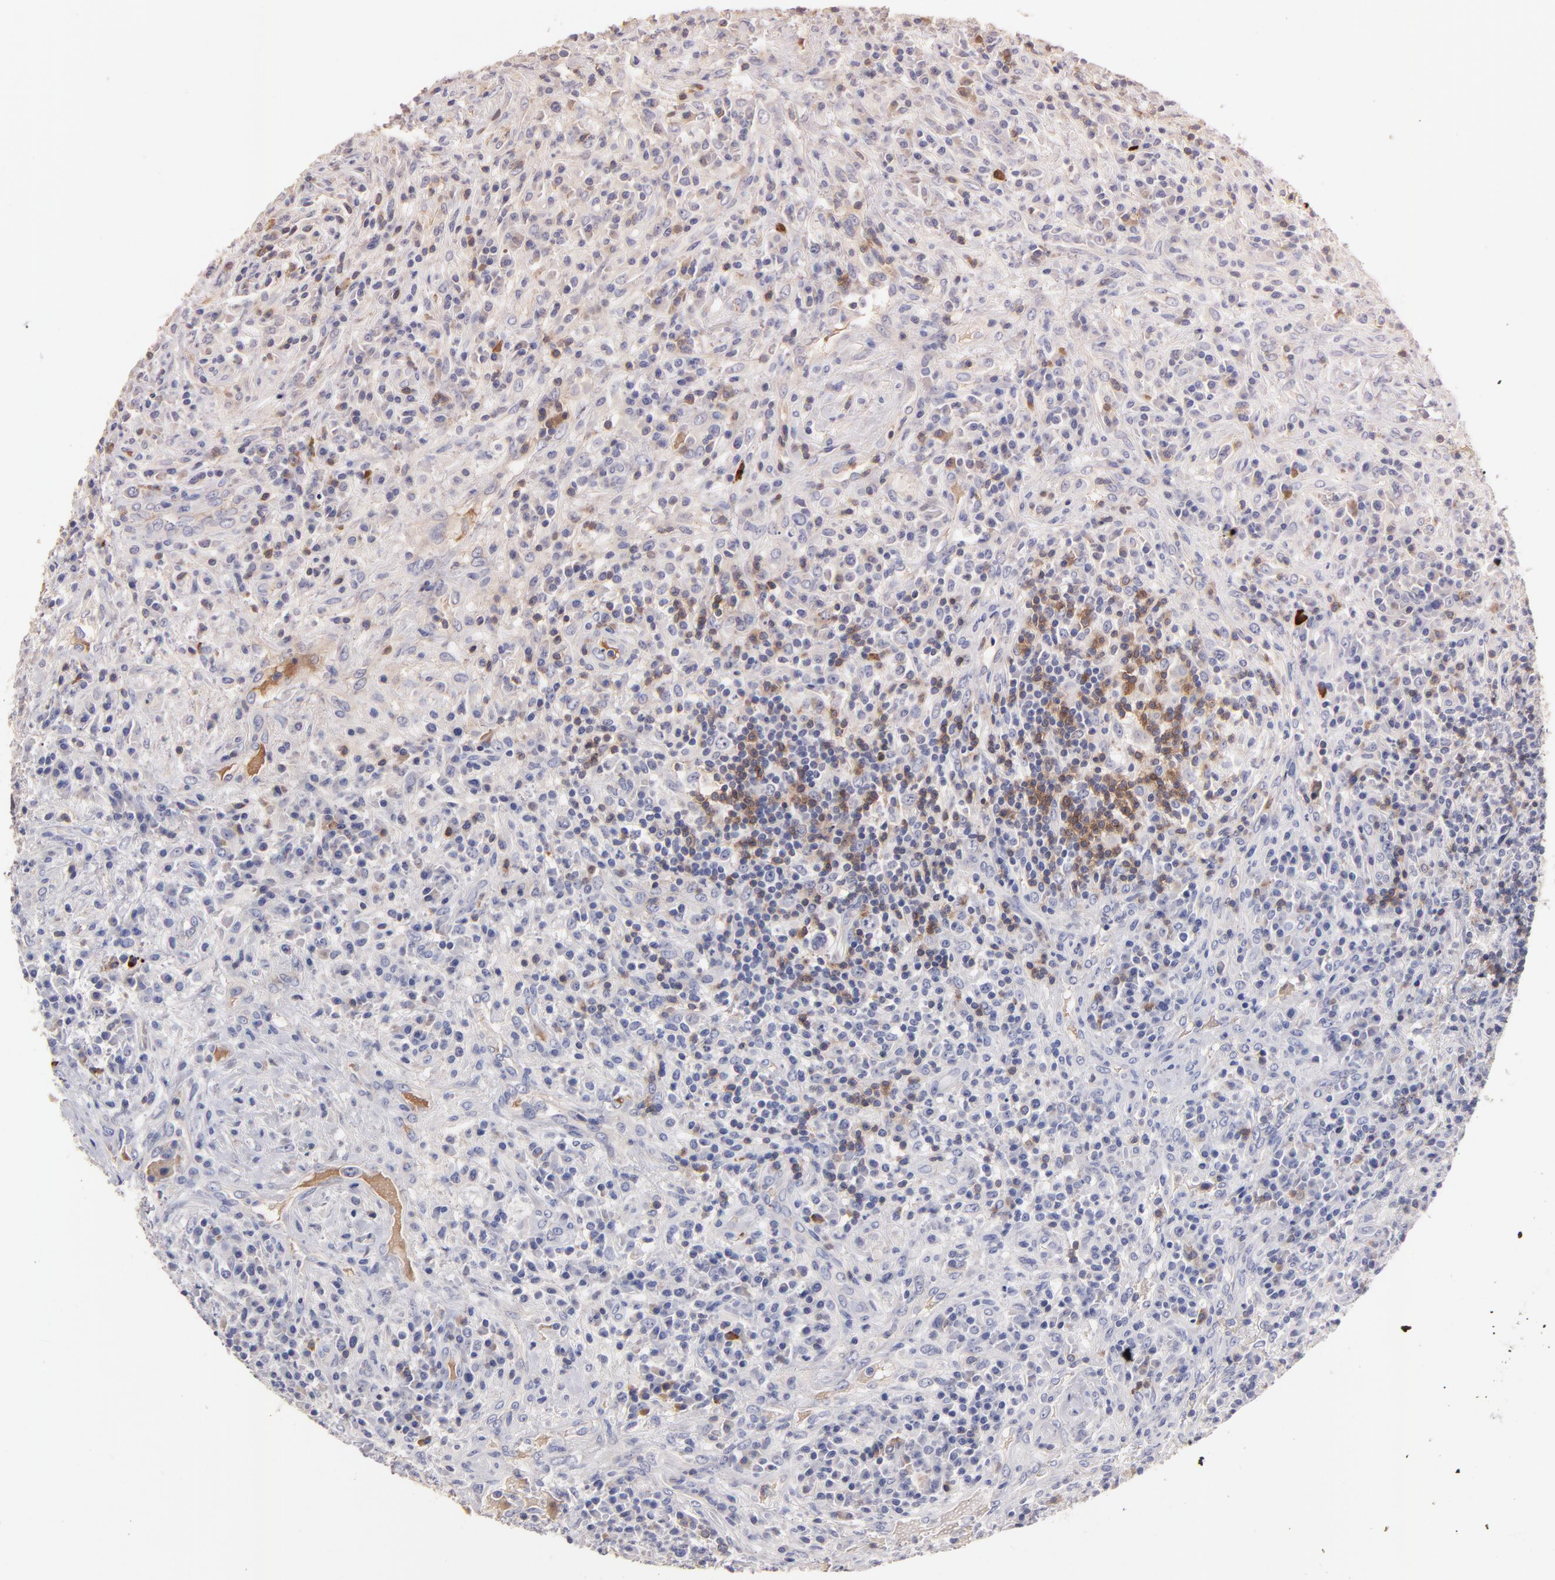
{"staining": {"intensity": "negative", "quantity": "none", "location": "none"}, "tissue": "lymphoma", "cell_type": "Tumor cells", "image_type": "cancer", "snomed": [{"axis": "morphology", "description": "Hodgkin's disease, NOS"}, {"axis": "topography", "description": "Lymph node"}], "caption": "IHC image of human Hodgkin's disease stained for a protein (brown), which demonstrates no staining in tumor cells.", "gene": "TRAT1", "patient": {"sex": "female", "age": 25}}